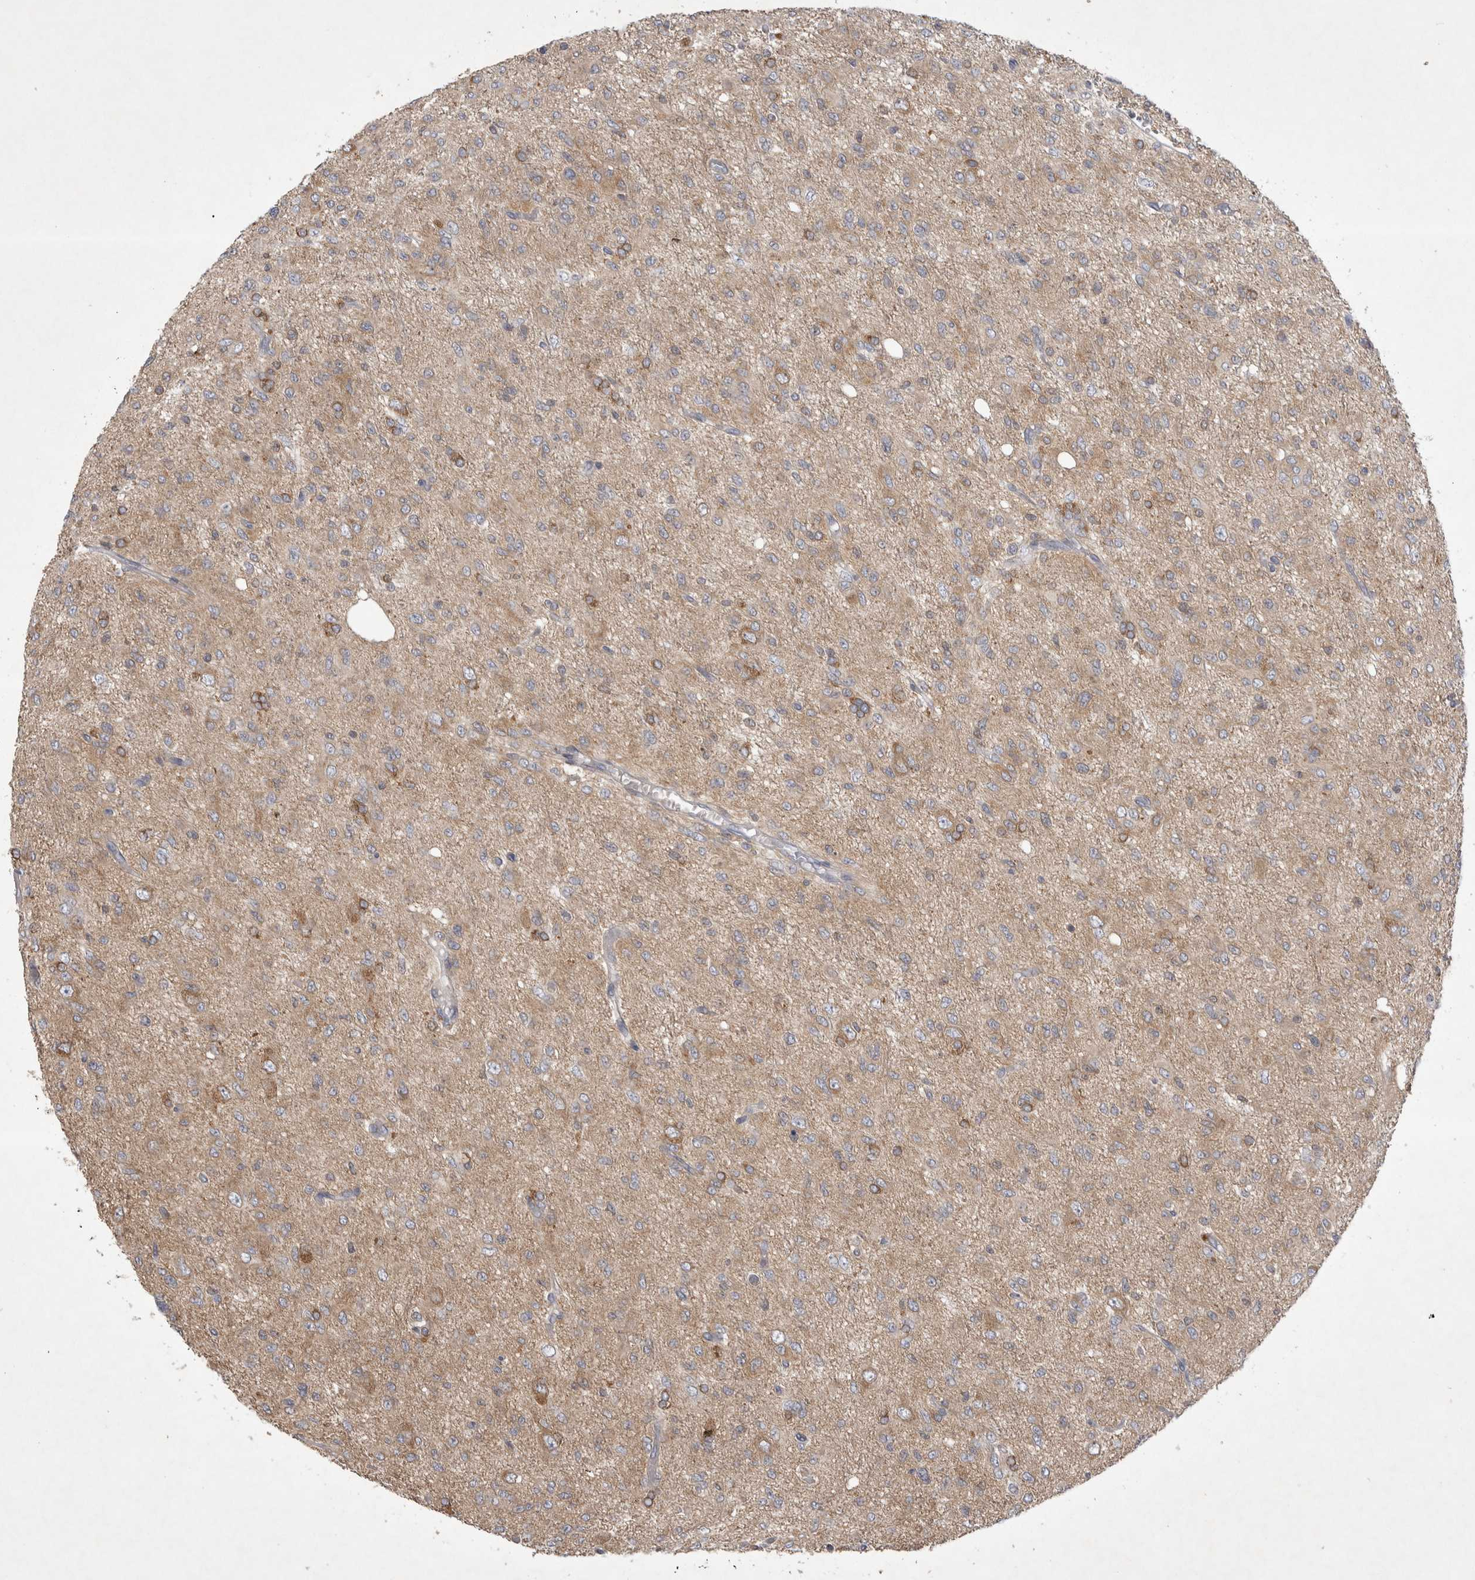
{"staining": {"intensity": "moderate", "quantity": "<25%", "location": "cytoplasmic/membranous"}, "tissue": "glioma", "cell_type": "Tumor cells", "image_type": "cancer", "snomed": [{"axis": "morphology", "description": "Glioma, malignant, High grade"}, {"axis": "topography", "description": "Brain"}], "caption": "Malignant glioma (high-grade) tissue reveals moderate cytoplasmic/membranous expression in about <25% of tumor cells, visualized by immunohistochemistry. The protein is stained brown, and the nuclei are stained in blue (DAB IHC with brightfield microscopy, high magnification).", "gene": "SRD5A3", "patient": {"sex": "female", "age": 59}}